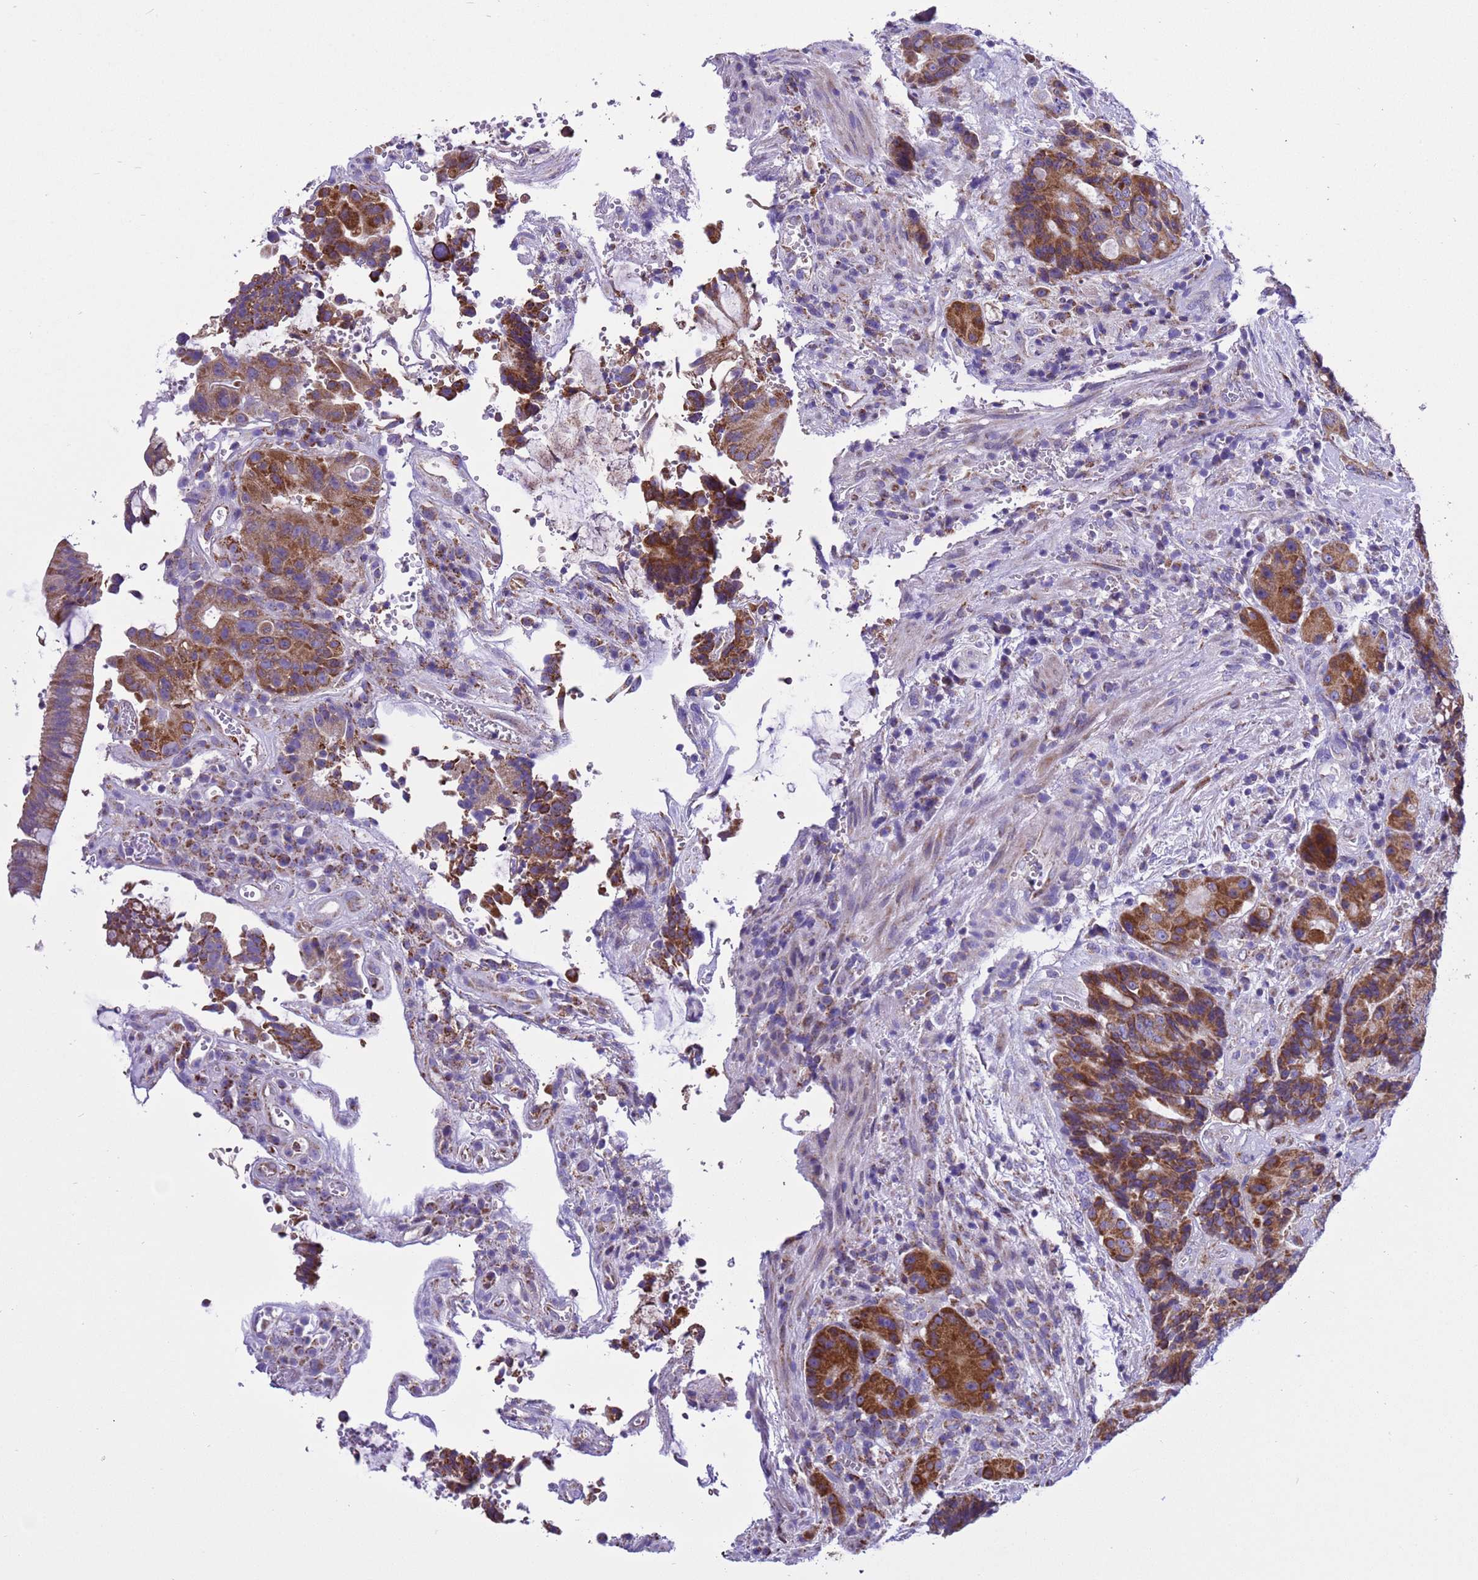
{"staining": {"intensity": "moderate", "quantity": ">75%", "location": "cytoplasmic/membranous"}, "tissue": "colorectal cancer", "cell_type": "Tumor cells", "image_type": "cancer", "snomed": [{"axis": "morphology", "description": "Adenocarcinoma, NOS"}, {"axis": "topography", "description": "Rectum"}], "caption": "Tumor cells display moderate cytoplasmic/membranous staining in about >75% of cells in colorectal cancer.", "gene": "CCDC191", "patient": {"sex": "male", "age": 69}}